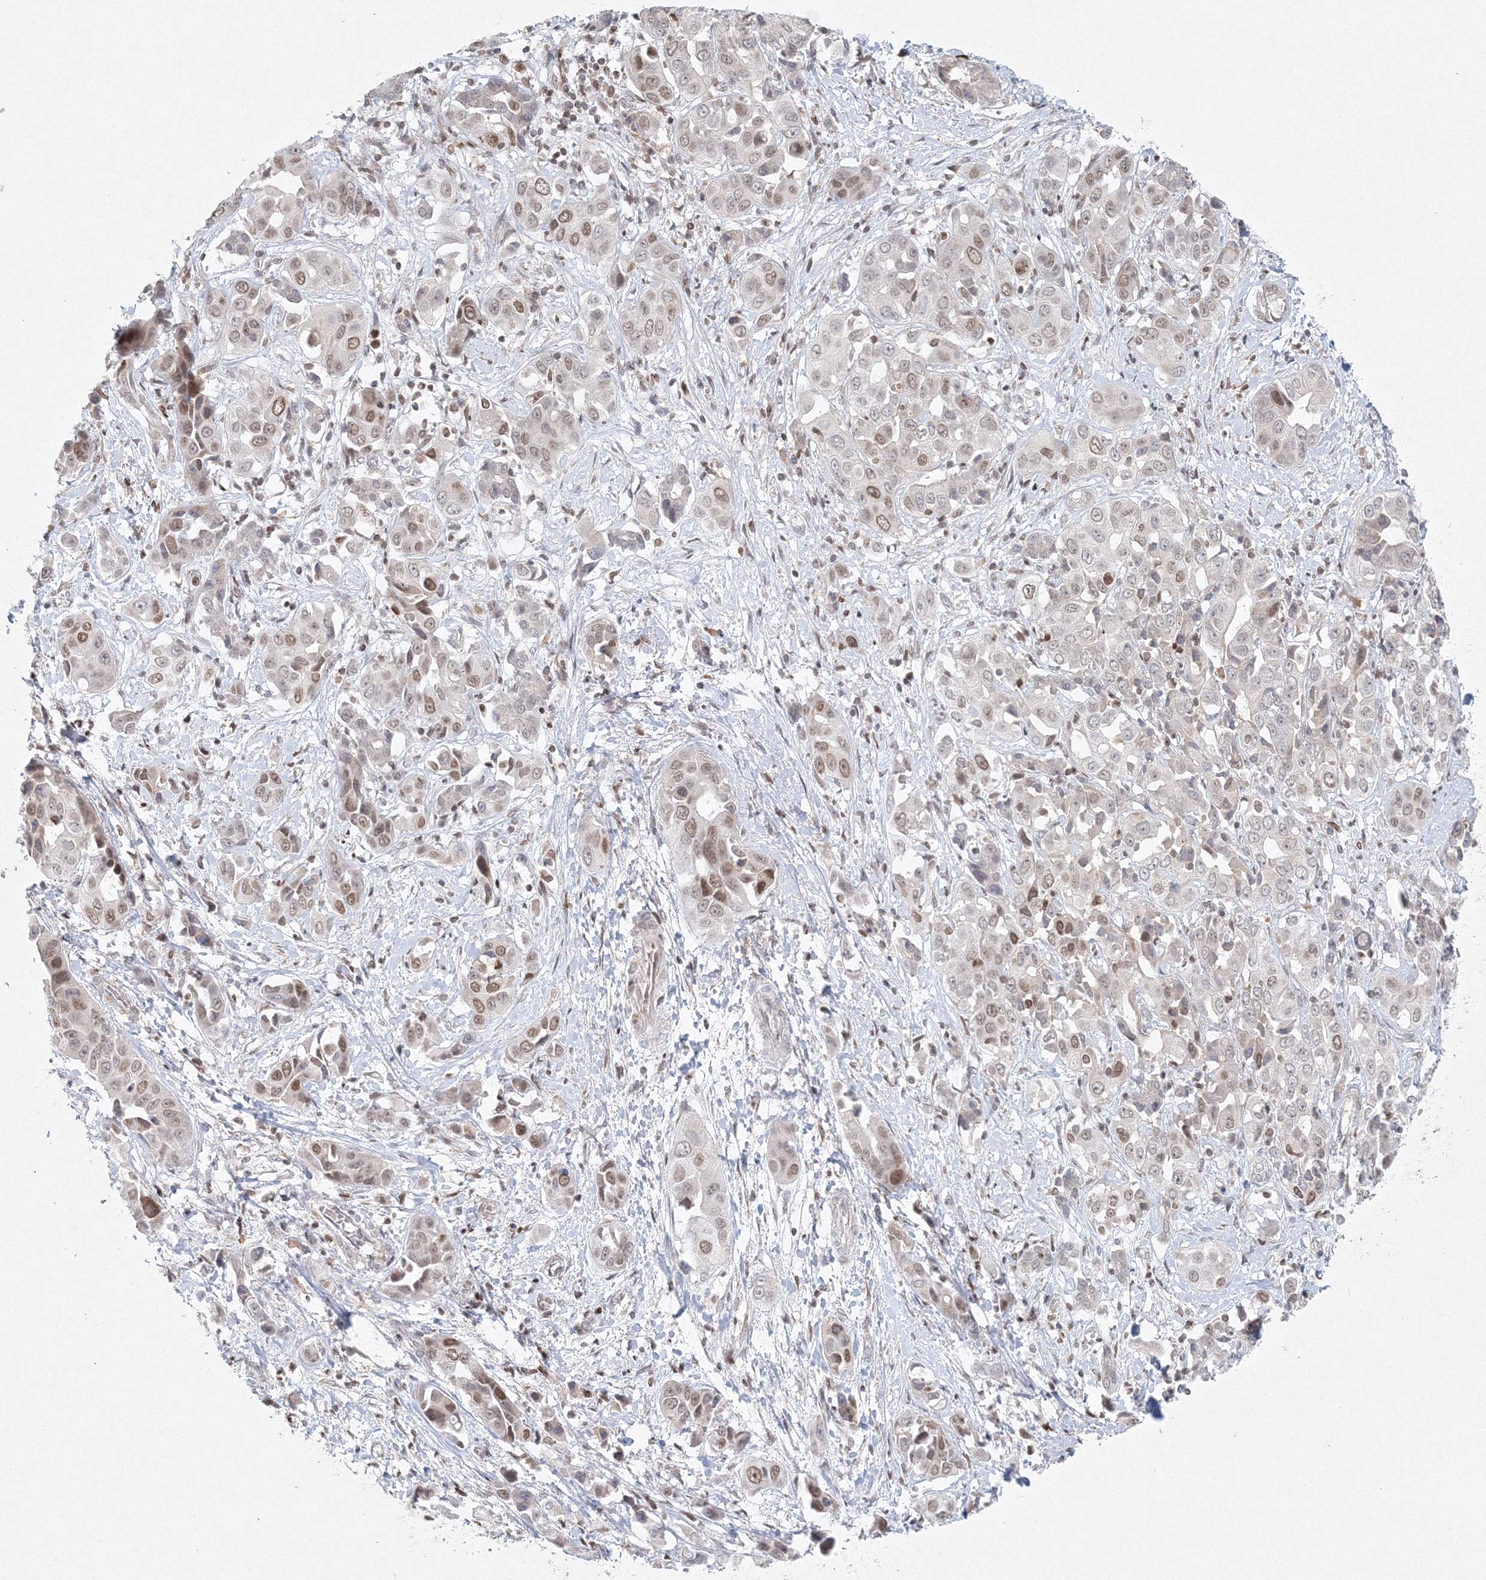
{"staining": {"intensity": "weak", "quantity": "25%-75%", "location": "nuclear"}, "tissue": "liver cancer", "cell_type": "Tumor cells", "image_type": "cancer", "snomed": [{"axis": "morphology", "description": "Cholangiocarcinoma"}, {"axis": "topography", "description": "Liver"}], "caption": "Human liver cancer stained with a brown dye shows weak nuclear positive staining in approximately 25%-75% of tumor cells.", "gene": "KIF4A", "patient": {"sex": "female", "age": 52}}